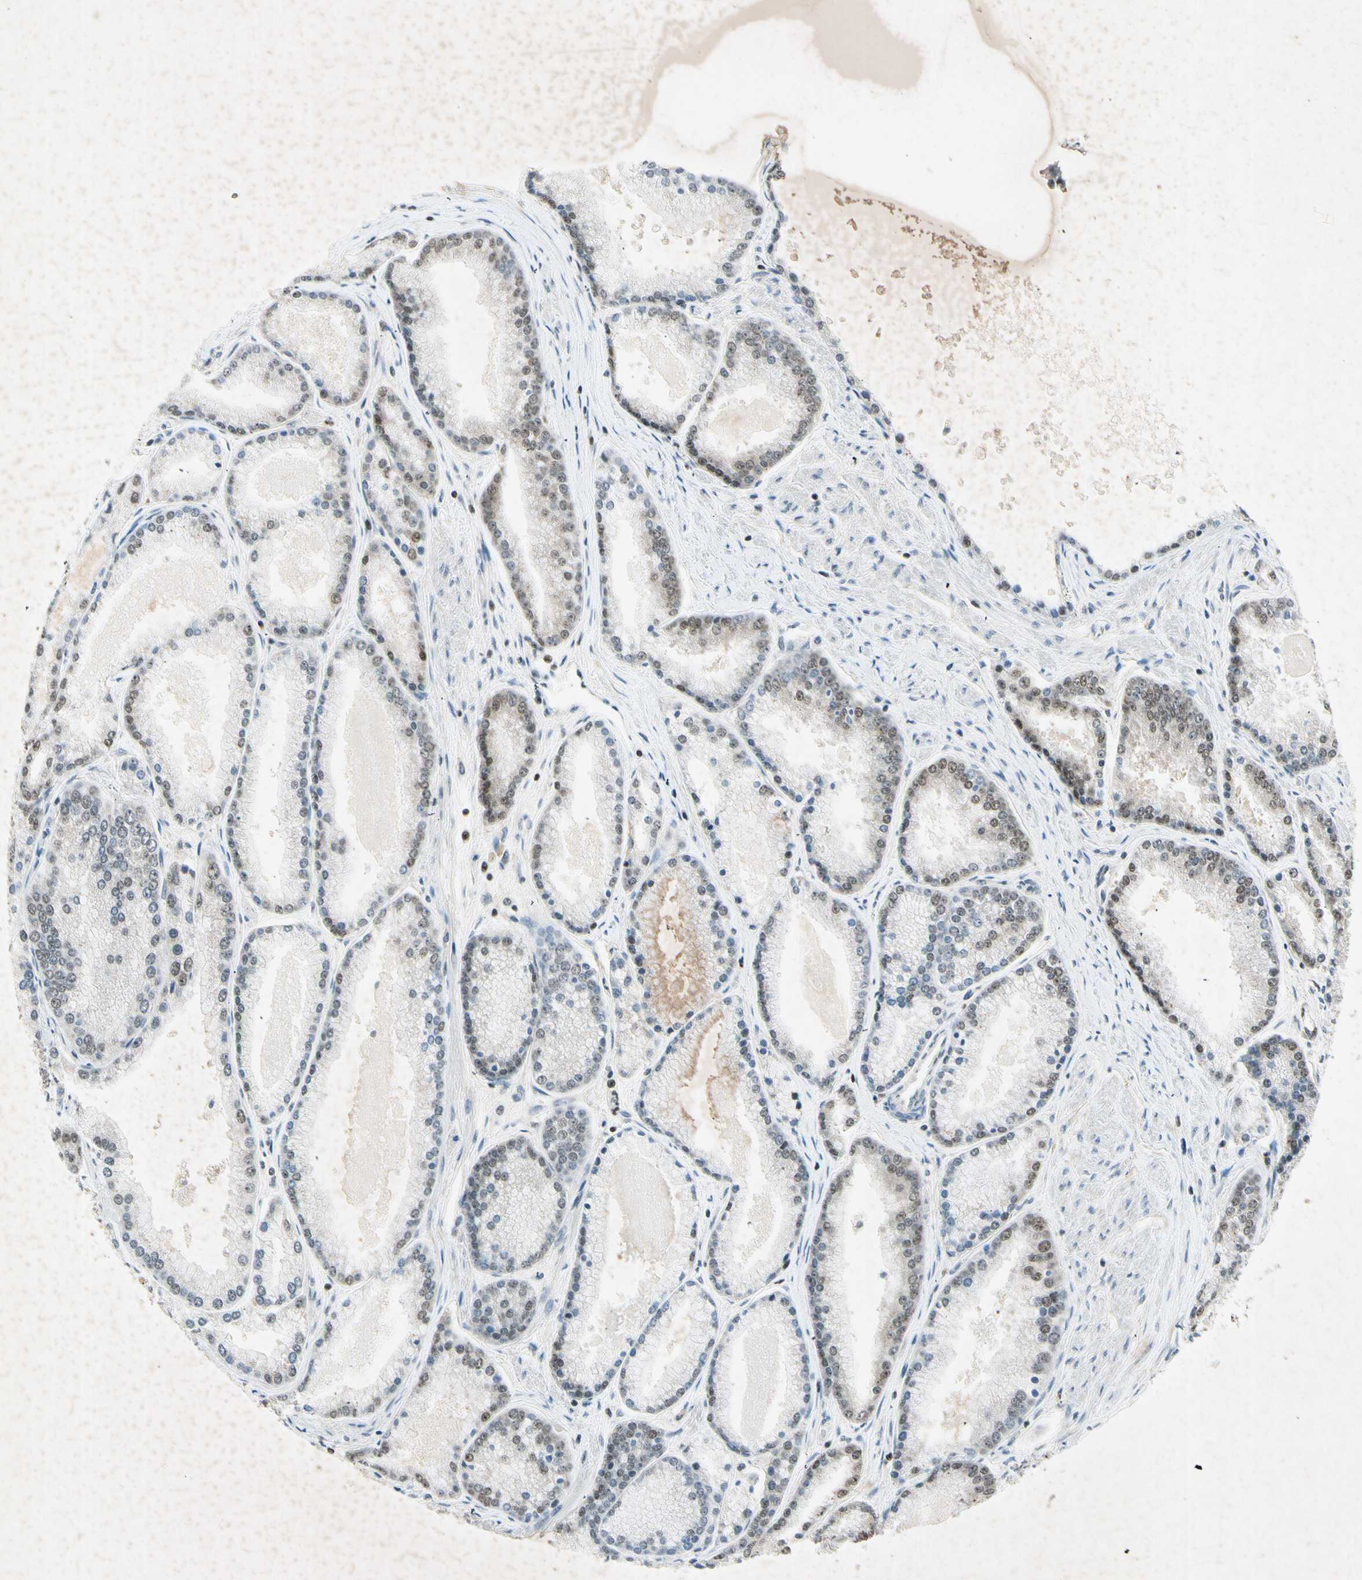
{"staining": {"intensity": "weak", "quantity": "25%-75%", "location": "nuclear"}, "tissue": "prostate cancer", "cell_type": "Tumor cells", "image_type": "cancer", "snomed": [{"axis": "morphology", "description": "Adenocarcinoma, High grade"}, {"axis": "topography", "description": "Prostate"}], "caption": "Human high-grade adenocarcinoma (prostate) stained for a protein (brown) demonstrates weak nuclear positive expression in approximately 25%-75% of tumor cells.", "gene": "RNF43", "patient": {"sex": "male", "age": 61}}